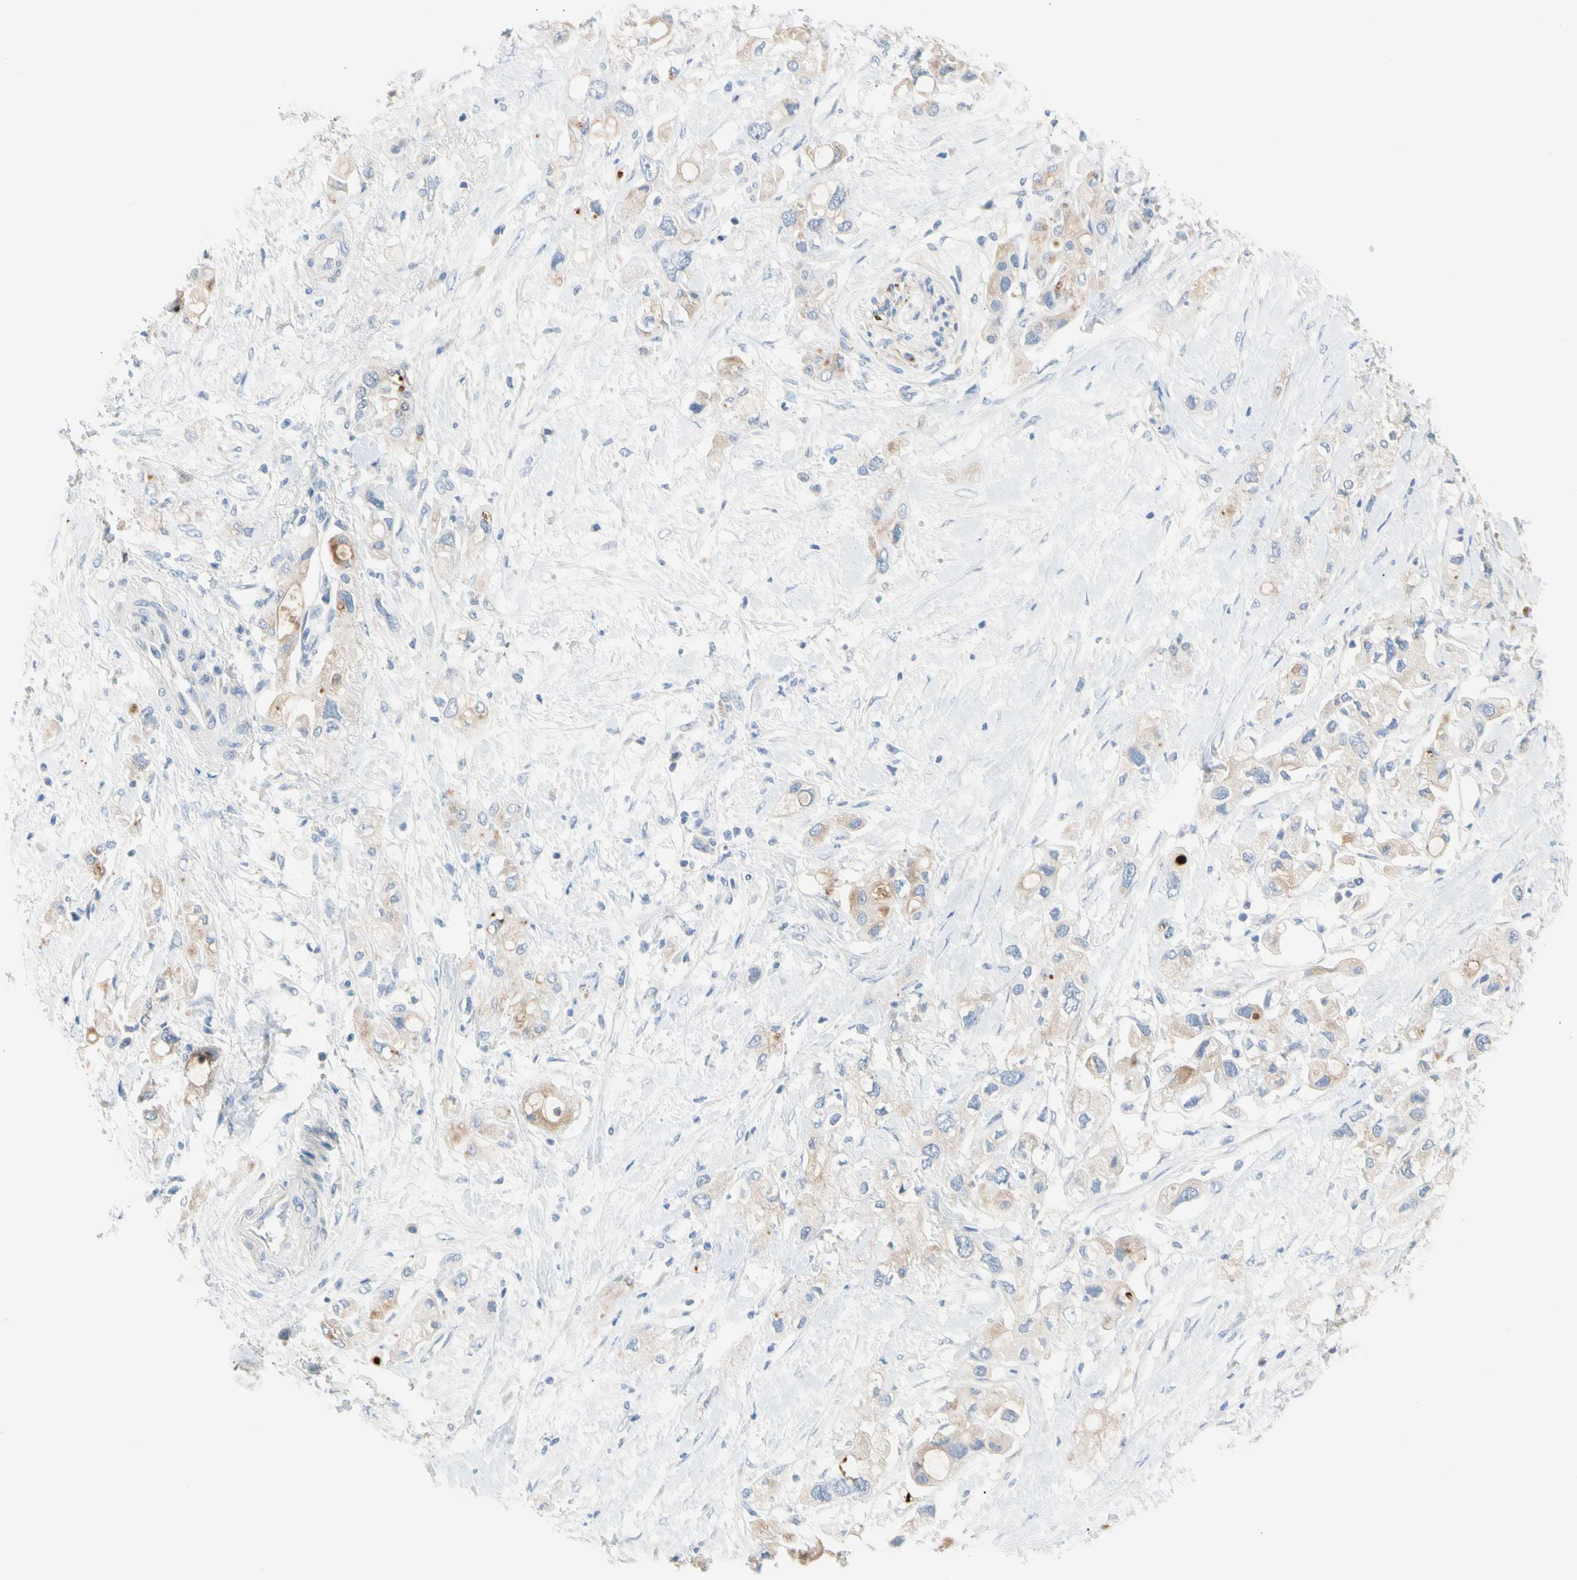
{"staining": {"intensity": "weak", "quantity": "25%-75%", "location": "cytoplasmic/membranous"}, "tissue": "pancreatic cancer", "cell_type": "Tumor cells", "image_type": "cancer", "snomed": [{"axis": "morphology", "description": "Adenocarcinoma, NOS"}, {"axis": "topography", "description": "Pancreas"}], "caption": "The image reveals a brown stain indicating the presence of a protein in the cytoplasmic/membranous of tumor cells in pancreatic cancer.", "gene": "MARK1", "patient": {"sex": "female", "age": 56}}